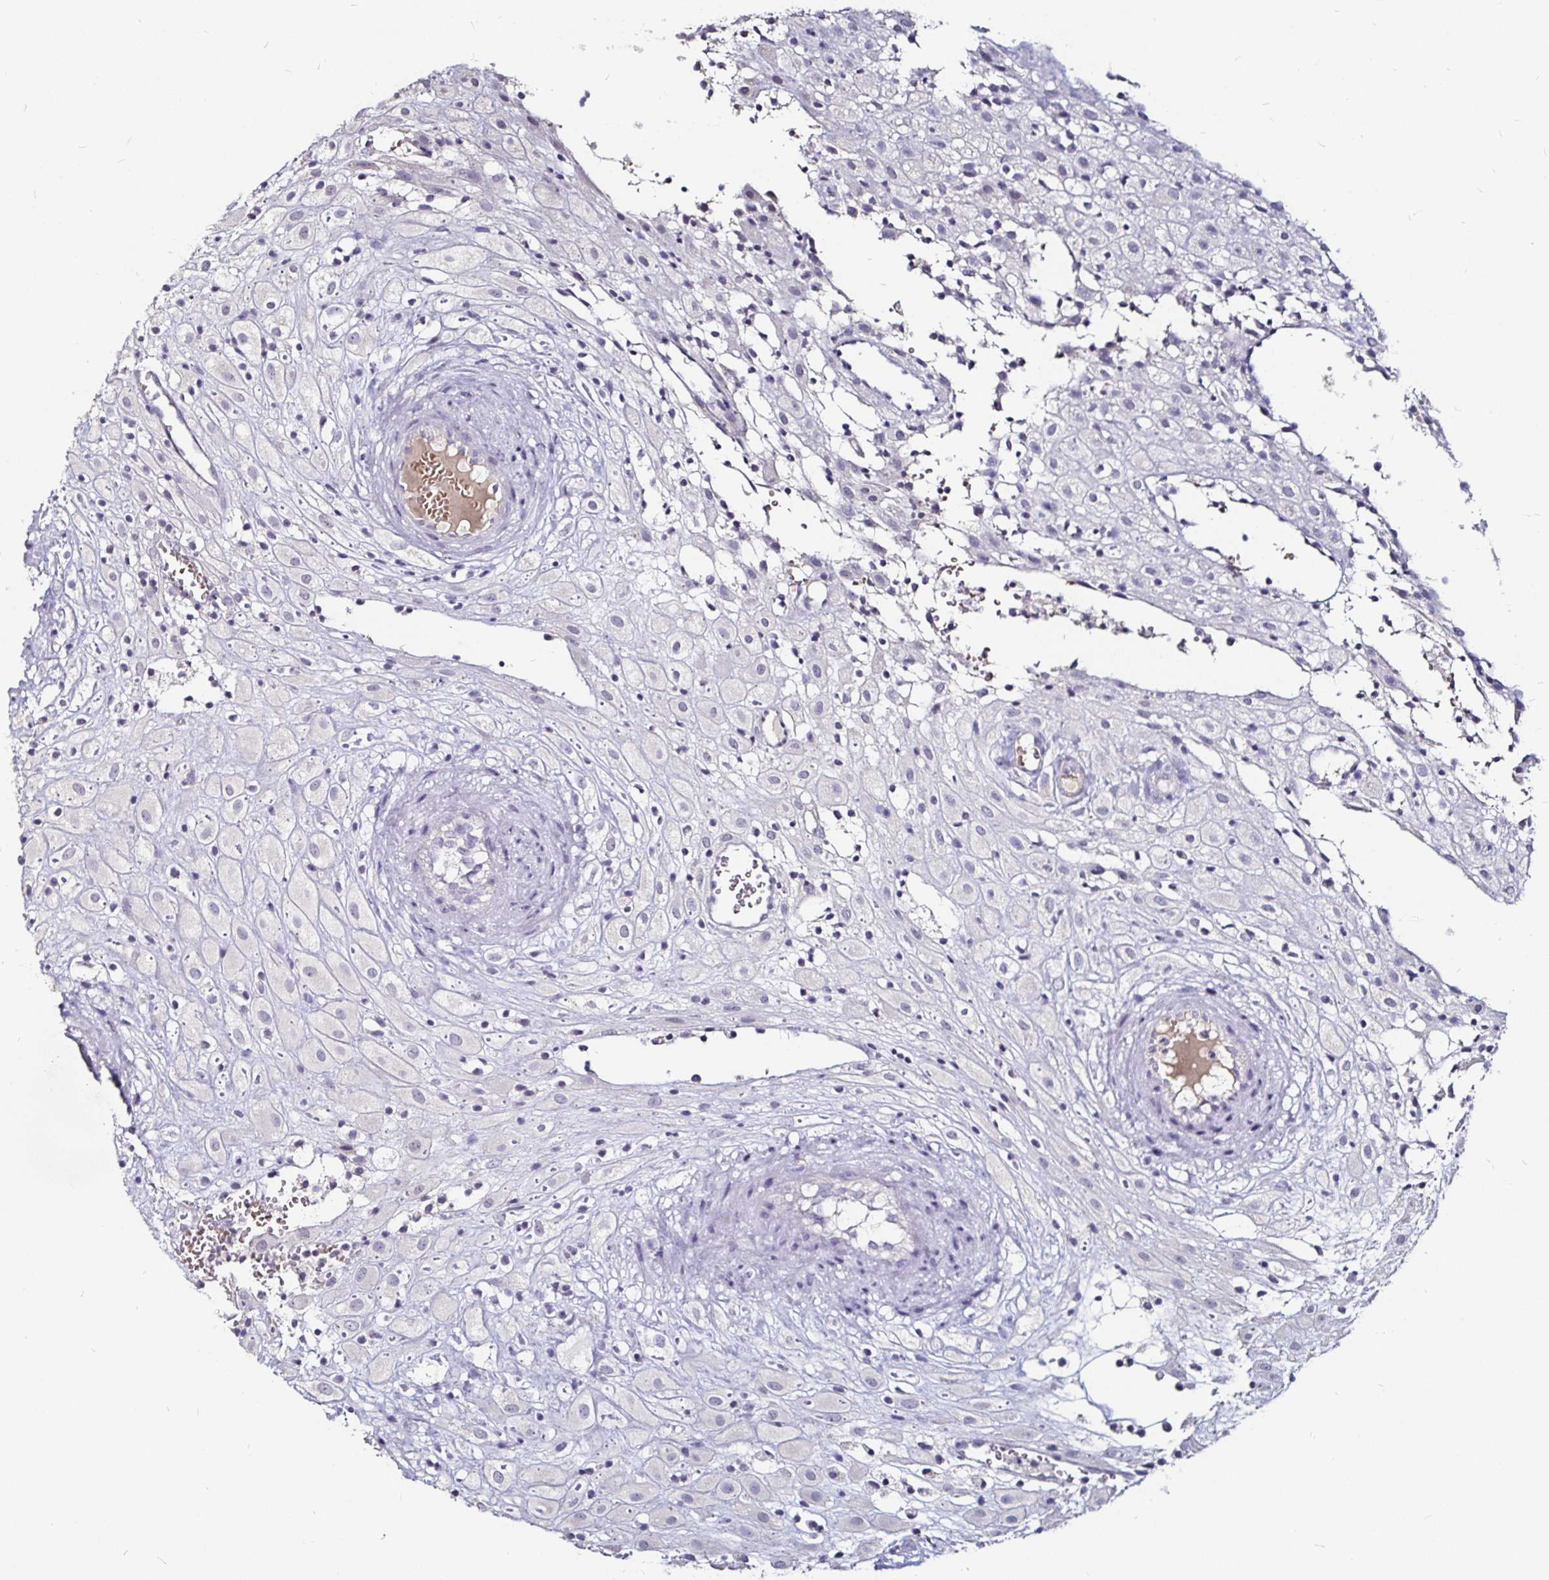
{"staining": {"intensity": "negative", "quantity": "none", "location": "none"}, "tissue": "placenta", "cell_type": "Decidual cells", "image_type": "normal", "snomed": [{"axis": "morphology", "description": "Normal tissue, NOS"}, {"axis": "topography", "description": "Placenta"}], "caption": "High magnification brightfield microscopy of benign placenta stained with DAB (brown) and counterstained with hematoxylin (blue): decidual cells show no significant staining.", "gene": "FAIM2", "patient": {"sex": "female", "age": 24}}